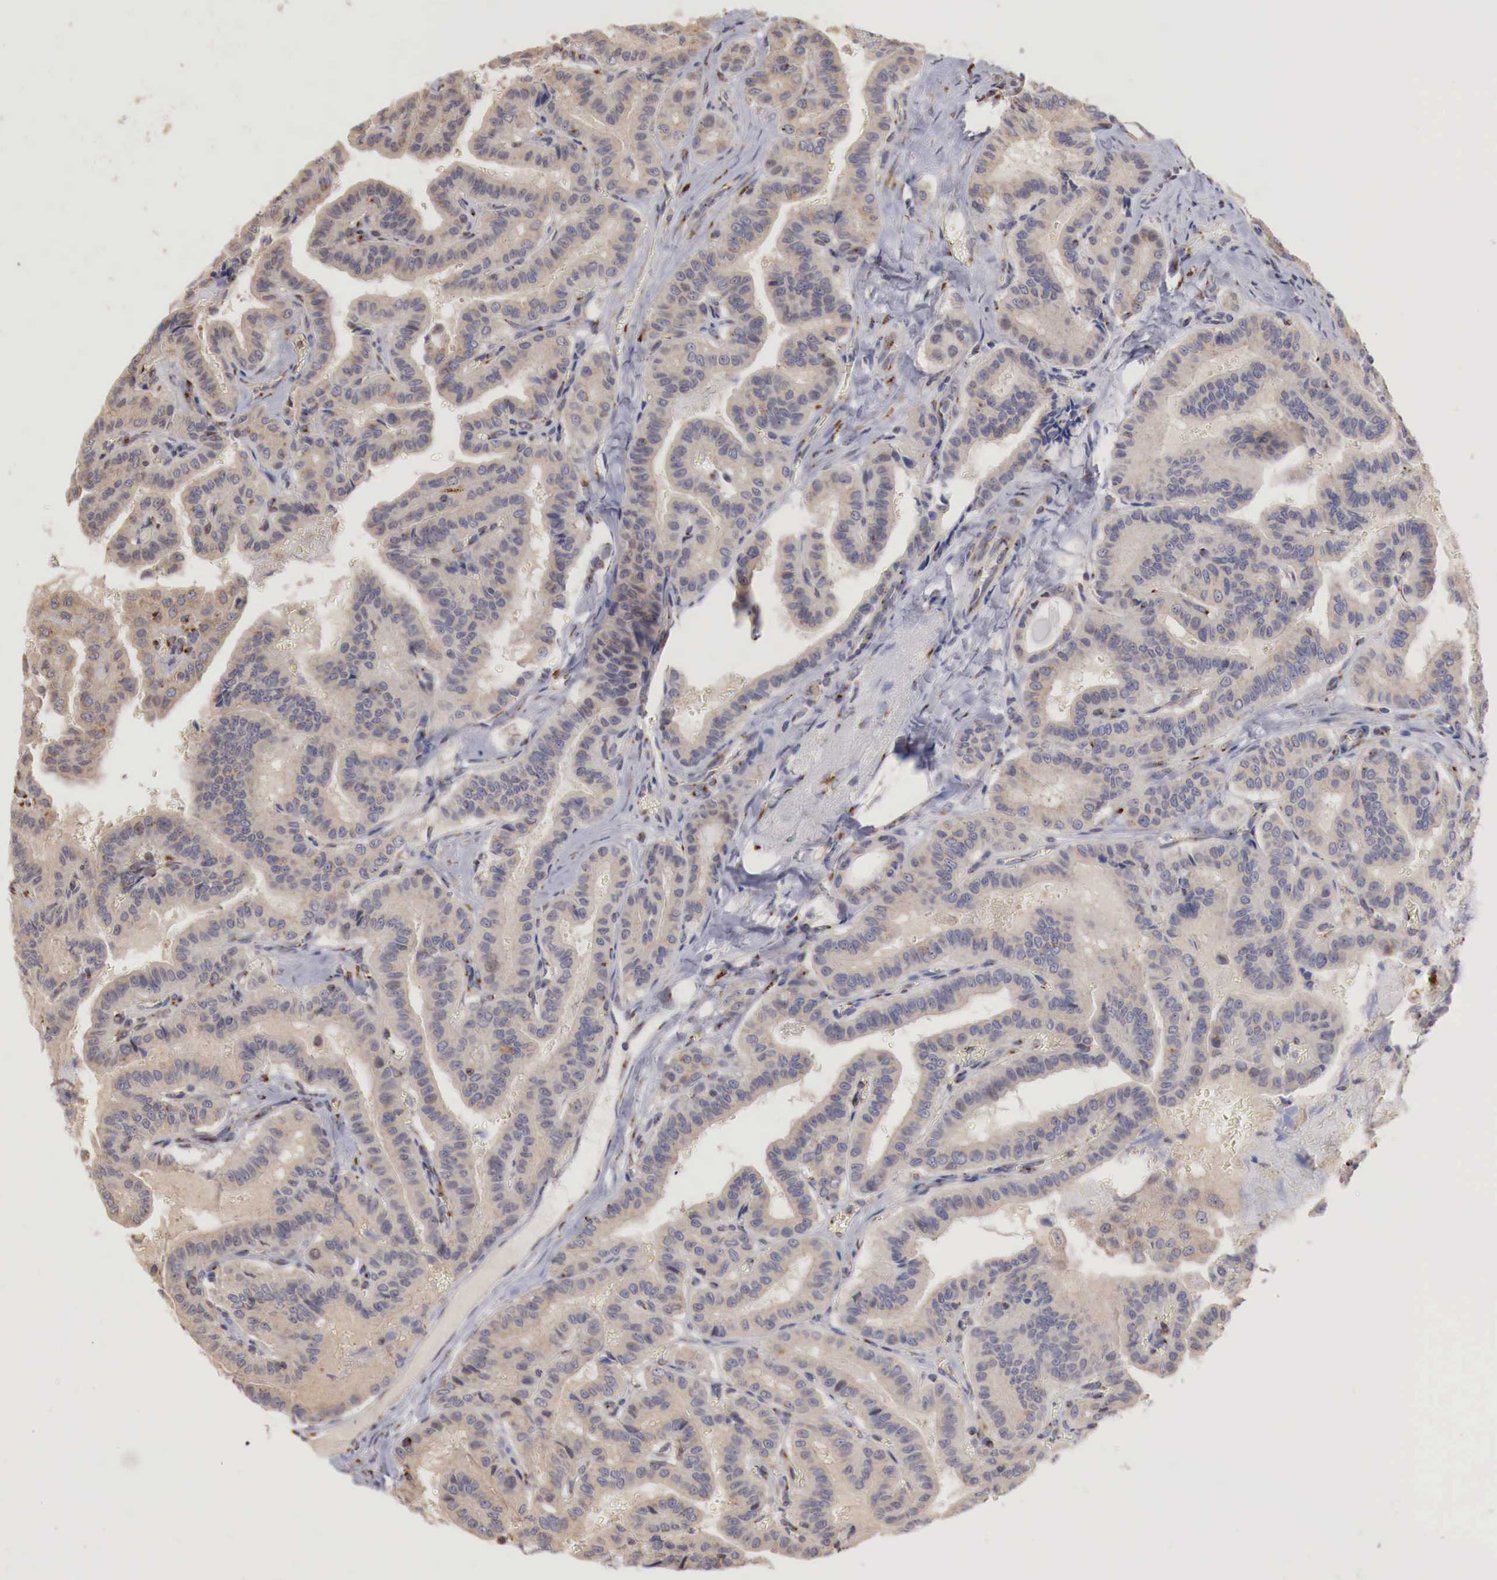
{"staining": {"intensity": "moderate", "quantity": ">75%", "location": "cytoplasmic/membranous"}, "tissue": "thyroid cancer", "cell_type": "Tumor cells", "image_type": "cancer", "snomed": [{"axis": "morphology", "description": "Papillary adenocarcinoma, NOS"}, {"axis": "topography", "description": "Thyroid gland"}], "caption": "A brown stain highlights moderate cytoplasmic/membranous staining of a protein in thyroid cancer (papillary adenocarcinoma) tumor cells.", "gene": "SYAP1", "patient": {"sex": "male", "age": 87}}